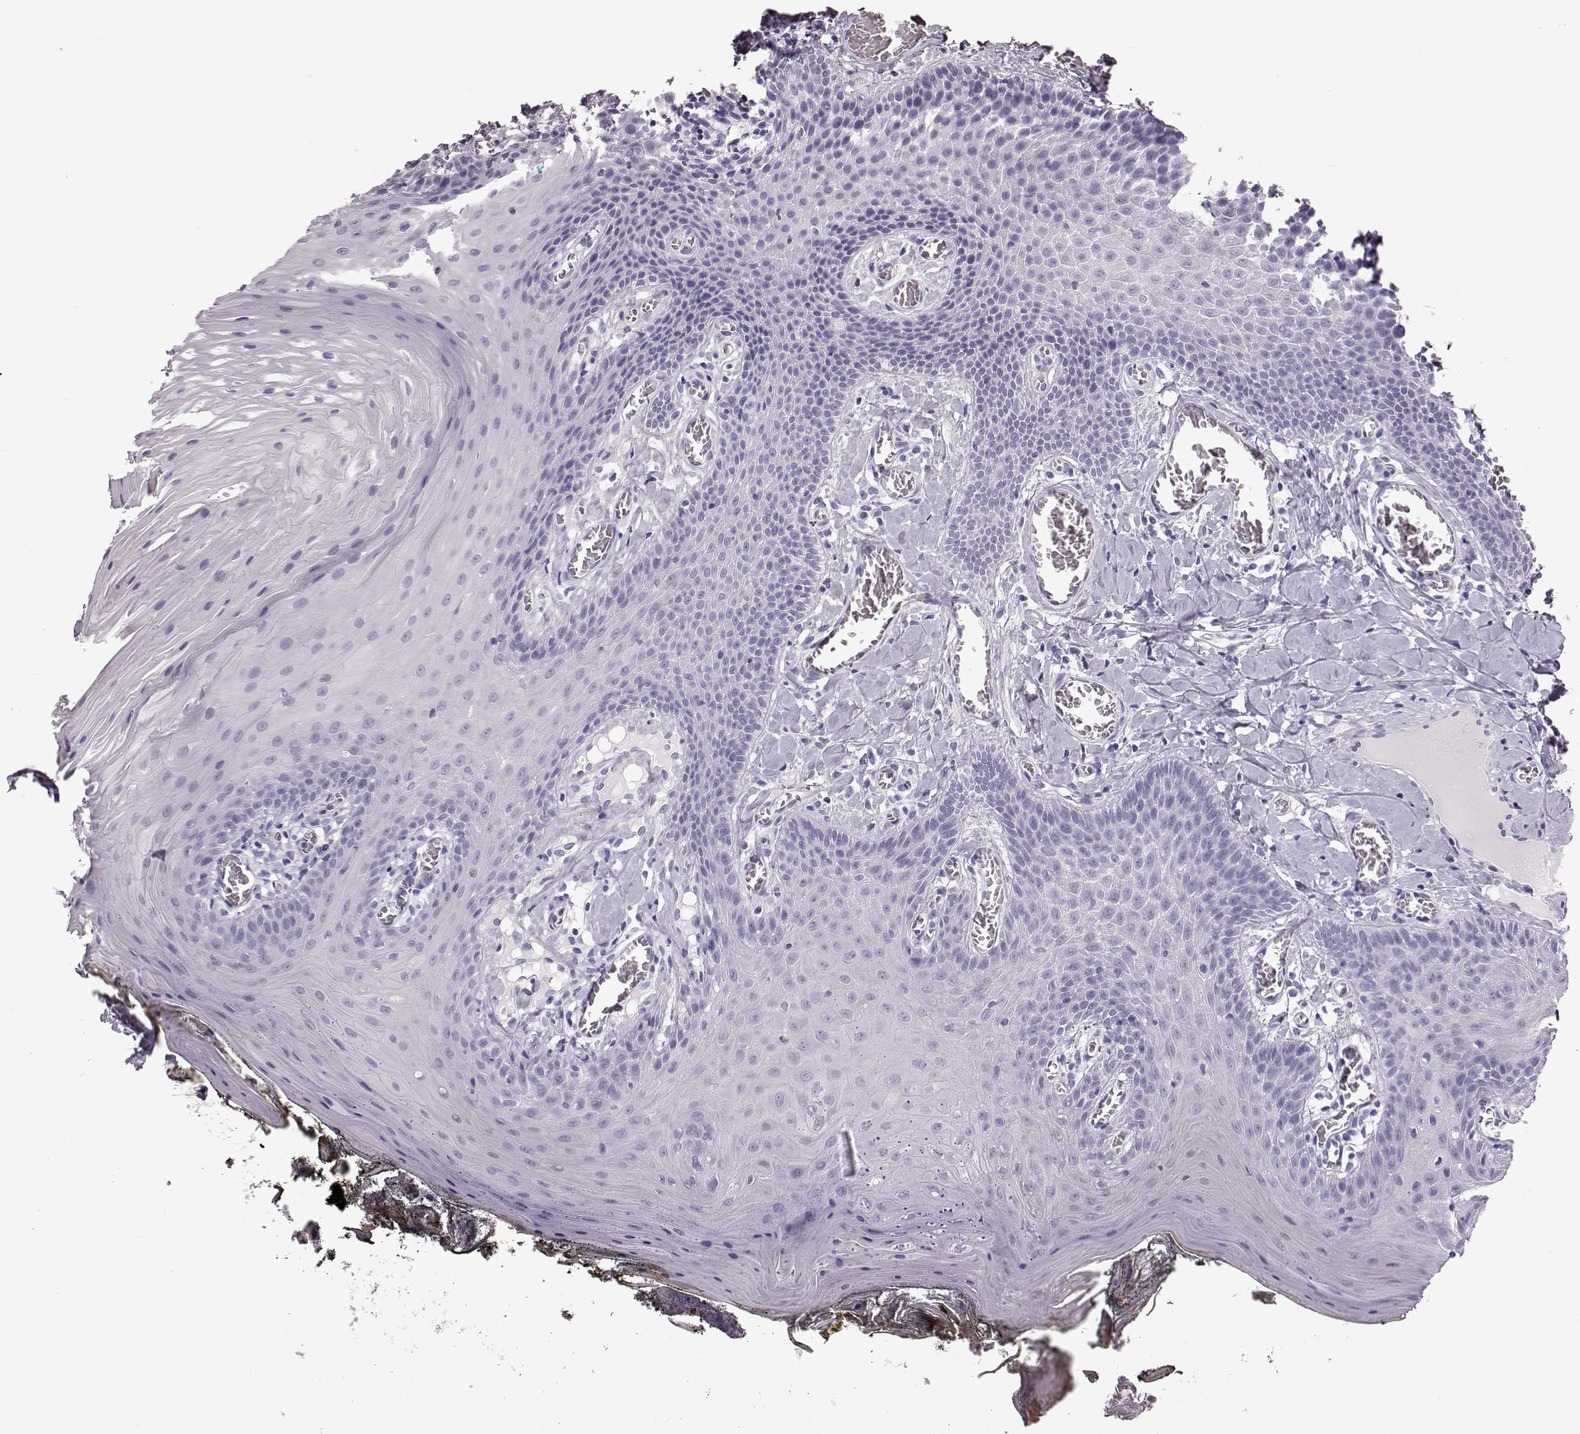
{"staining": {"intensity": "negative", "quantity": "none", "location": "none"}, "tissue": "oral mucosa", "cell_type": "Squamous epithelial cells", "image_type": "normal", "snomed": [{"axis": "morphology", "description": "Normal tissue, NOS"}, {"axis": "topography", "description": "Oral tissue"}], "caption": "Immunohistochemical staining of benign human oral mucosa demonstrates no significant expression in squamous epithelial cells.", "gene": "FUT4", "patient": {"sex": "male", "age": 9}}